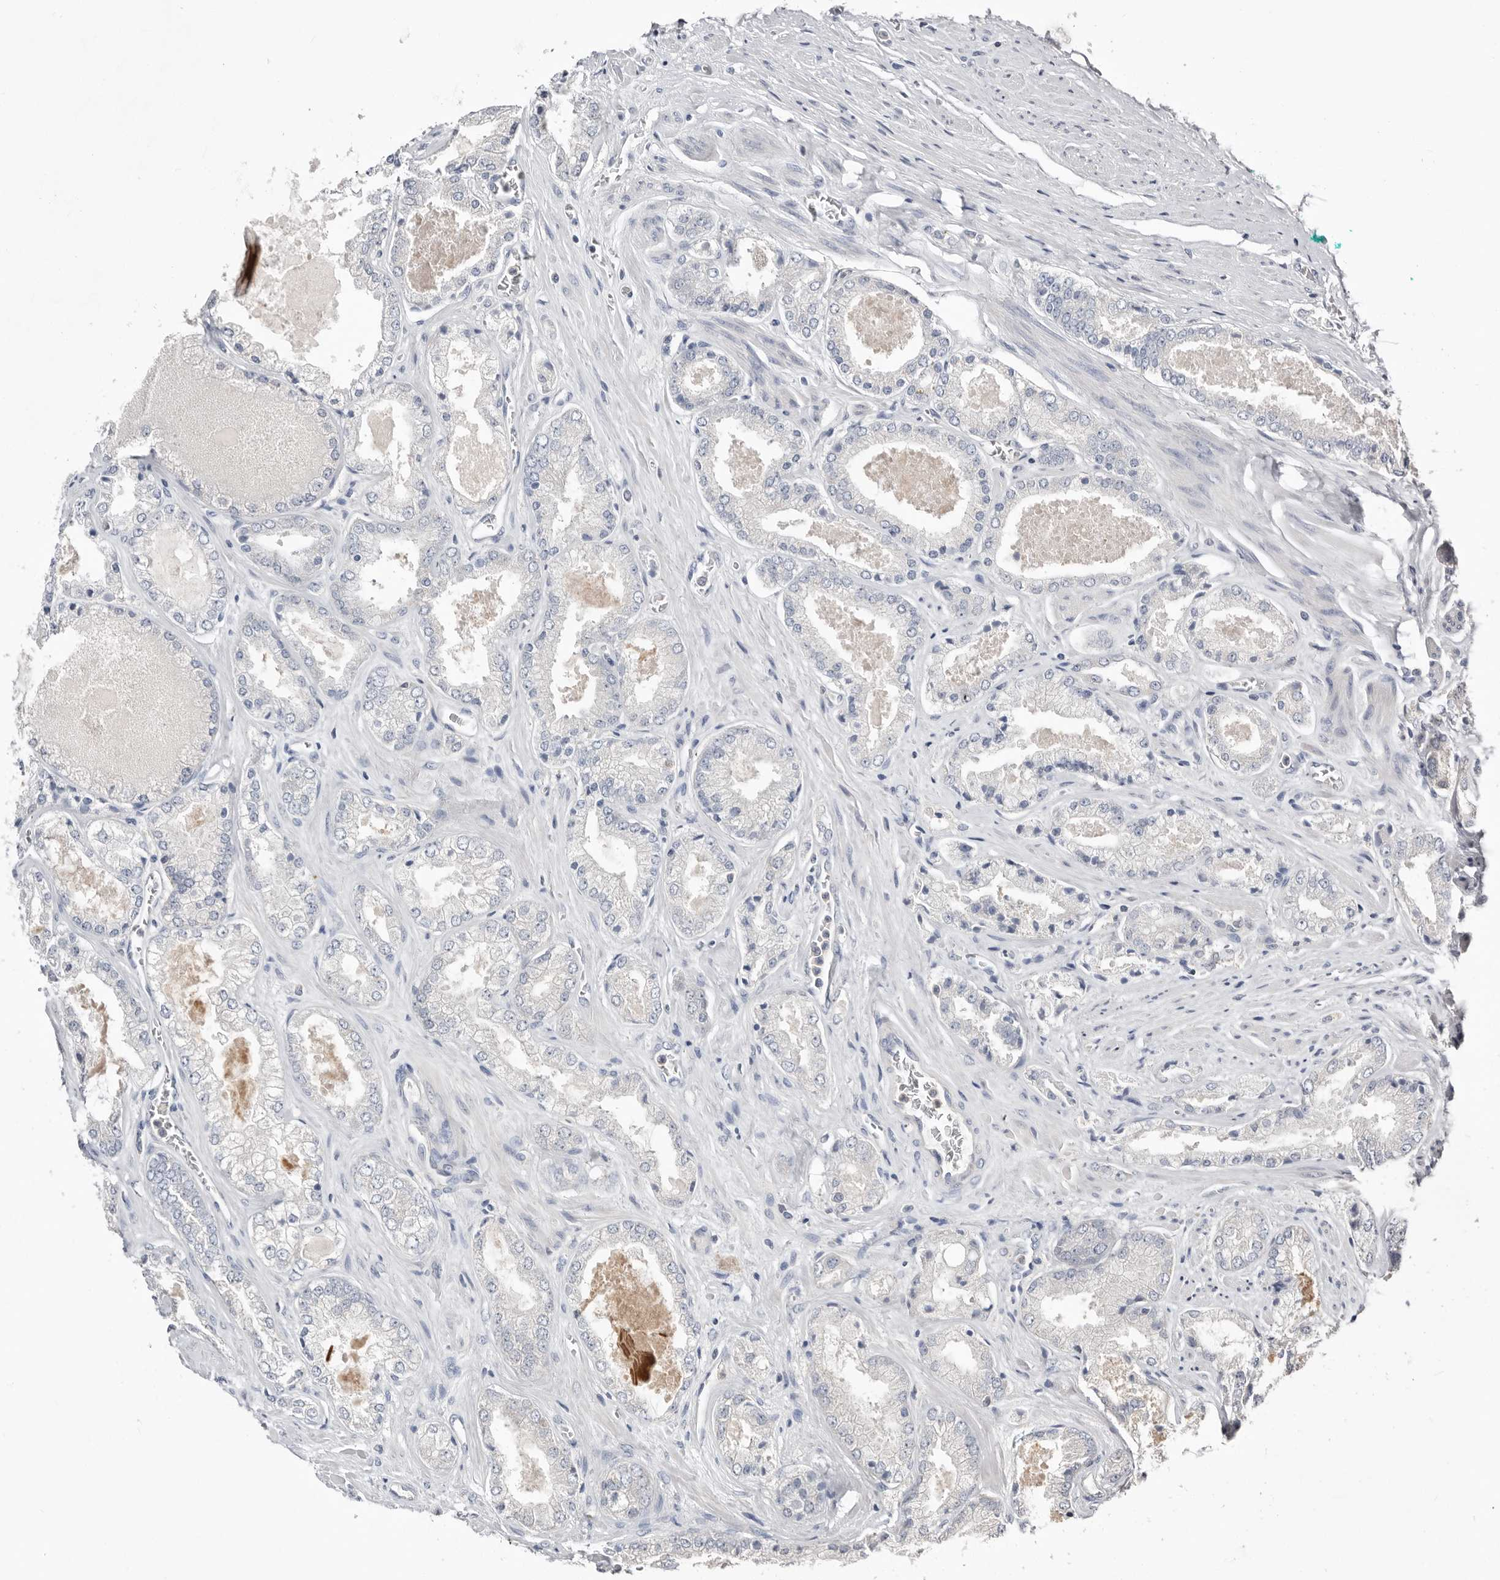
{"staining": {"intensity": "negative", "quantity": "none", "location": "none"}, "tissue": "prostate cancer", "cell_type": "Tumor cells", "image_type": "cancer", "snomed": [{"axis": "morphology", "description": "Adenocarcinoma, High grade"}, {"axis": "topography", "description": "Prostate"}], "caption": "Immunohistochemistry photomicrograph of neoplastic tissue: human prostate cancer (high-grade adenocarcinoma) stained with DAB shows no significant protein expression in tumor cells. Brightfield microscopy of immunohistochemistry (IHC) stained with DAB (brown) and hematoxylin (blue), captured at high magnification.", "gene": "S100A14", "patient": {"sex": "male", "age": 58}}